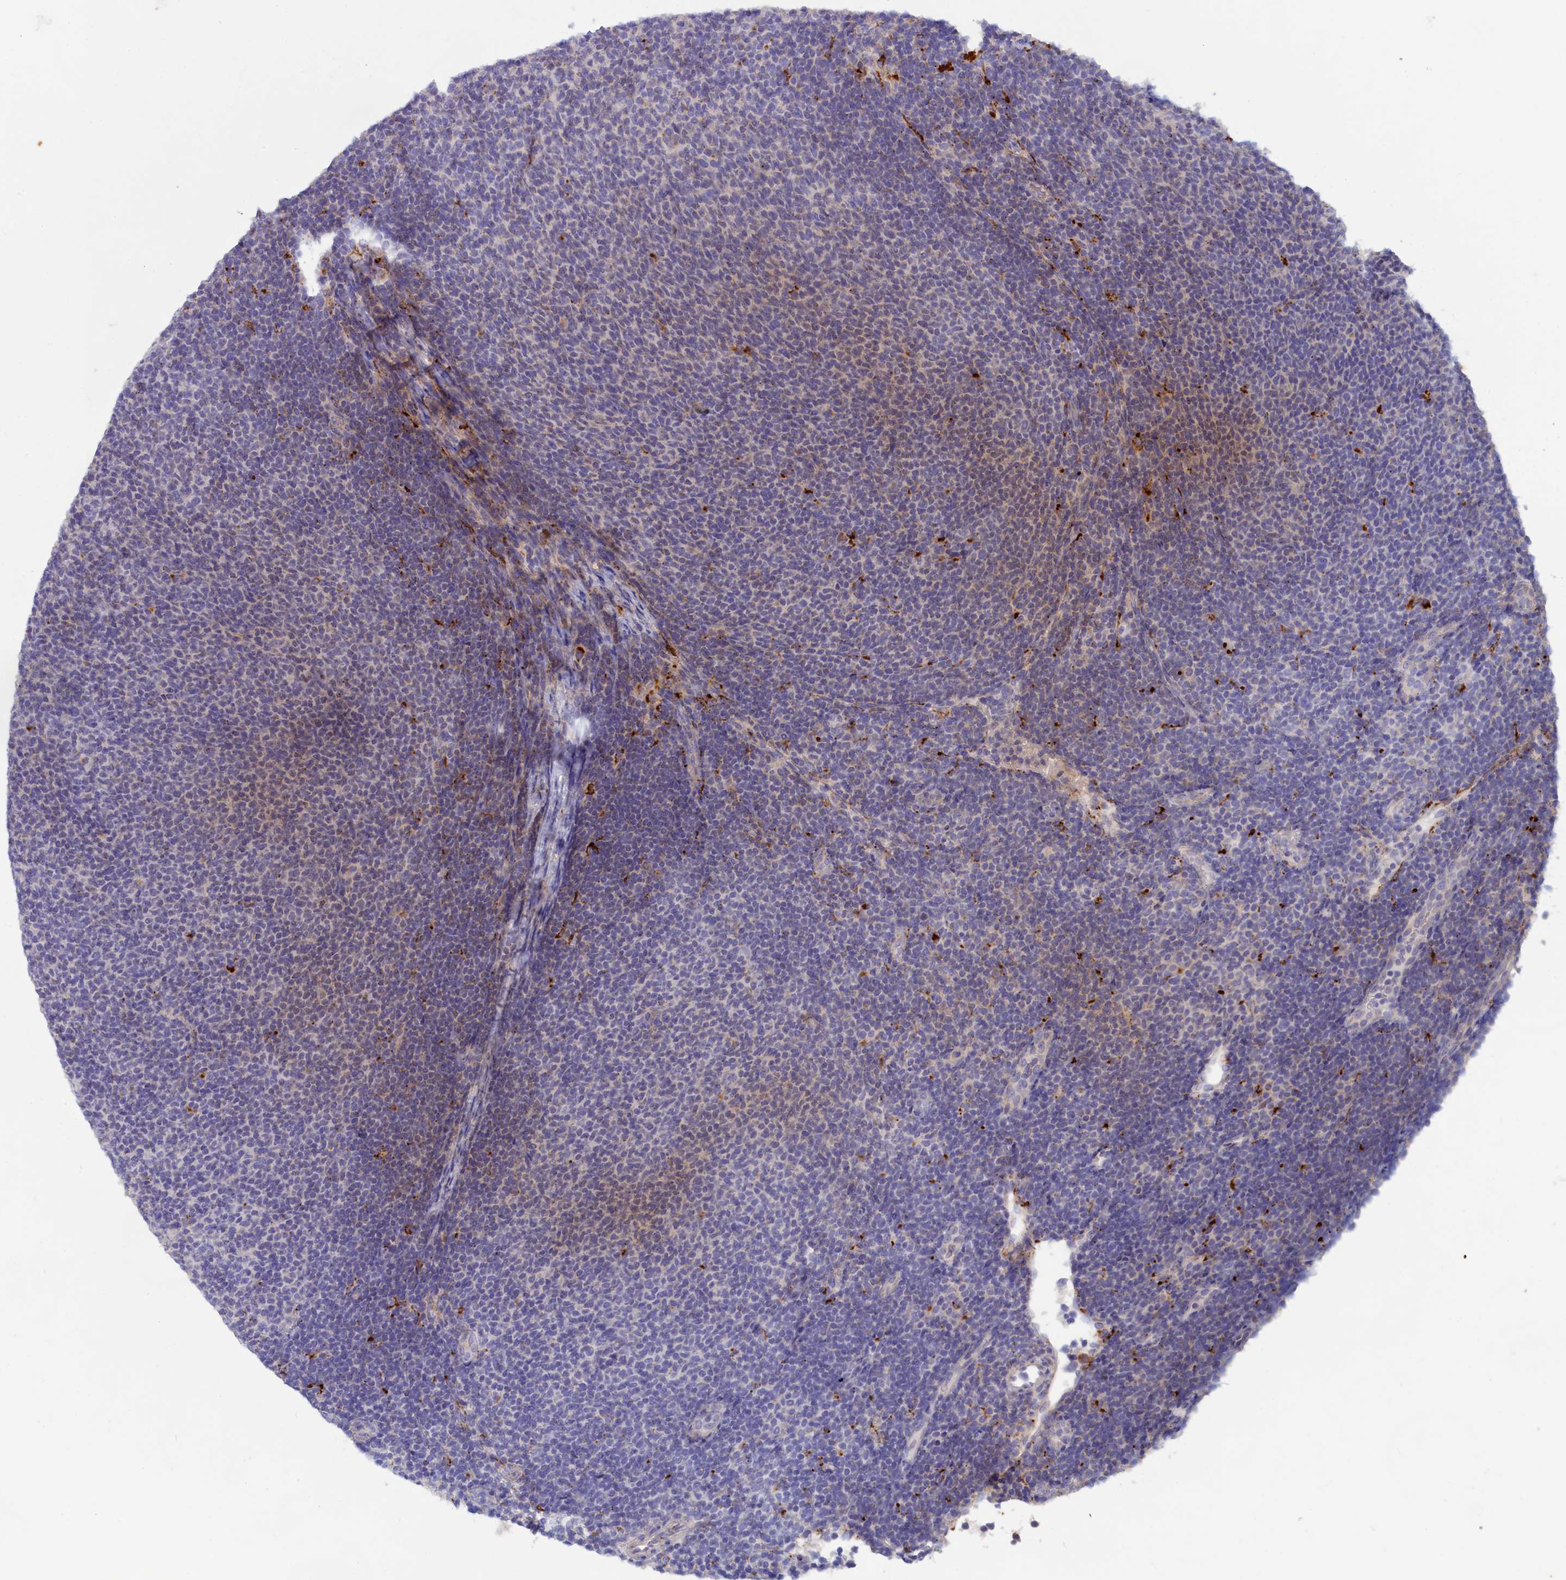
{"staining": {"intensity": "weak", "quantity": "<25%", "location": "cytoplasmic/membranous"}, "tissue": "lymphoma", "cell_type": "Tumor cells", "image_type": "cancer", "snomed": [{"axis": "morphology", "description": "Malignant lymphoma, non-Hodgkin's type, Low grade"}, {"axis": "topography", "description": "Lymph node"}], "caption": "IHC of human lymphoma reveals no expression in tumor cells.", "gene": "WDR6", "patient": {"sex": "male", "age": 66}}